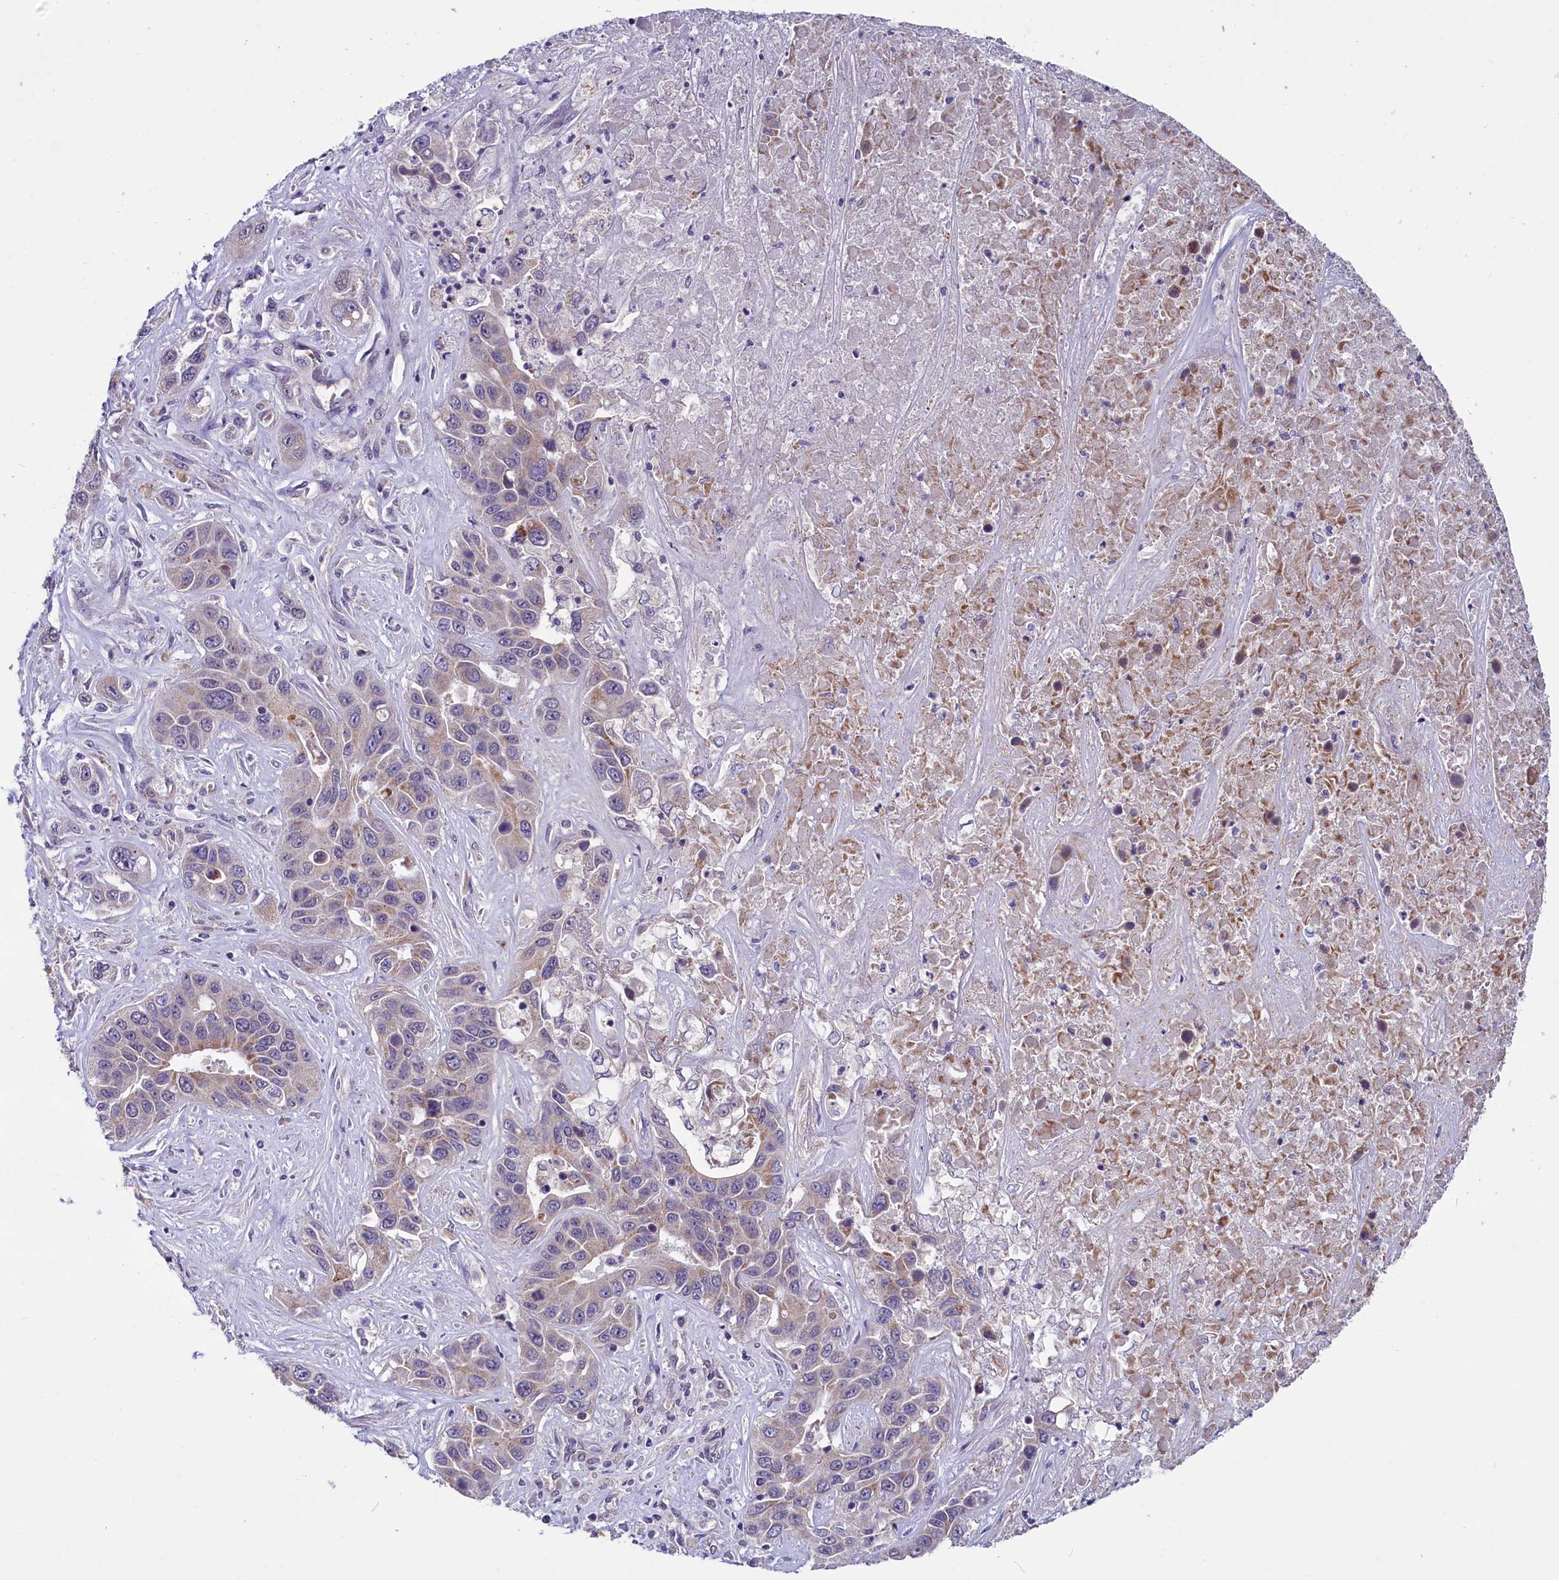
{"staining": {"intensity": "weak", "quantity": "25%-75%", "location": "cytoplasmic/membranous"}, "tissue": "liver cancer", "cell_type": "Tumor cells", "image_type": "cancer", "snomed": [{"axis": "morphology", "description": "Cholangiocarcinoma"}, {"axis": "topography", "description": "Liver"}], "caption": "Protein expression analysis of liver cancer reveals weak cytoplasmic/membranous staining in approximately 25%-75% of tumor cells.", "gene": "SLC39A6", "patient": {"sex": "female", "age": 52}}